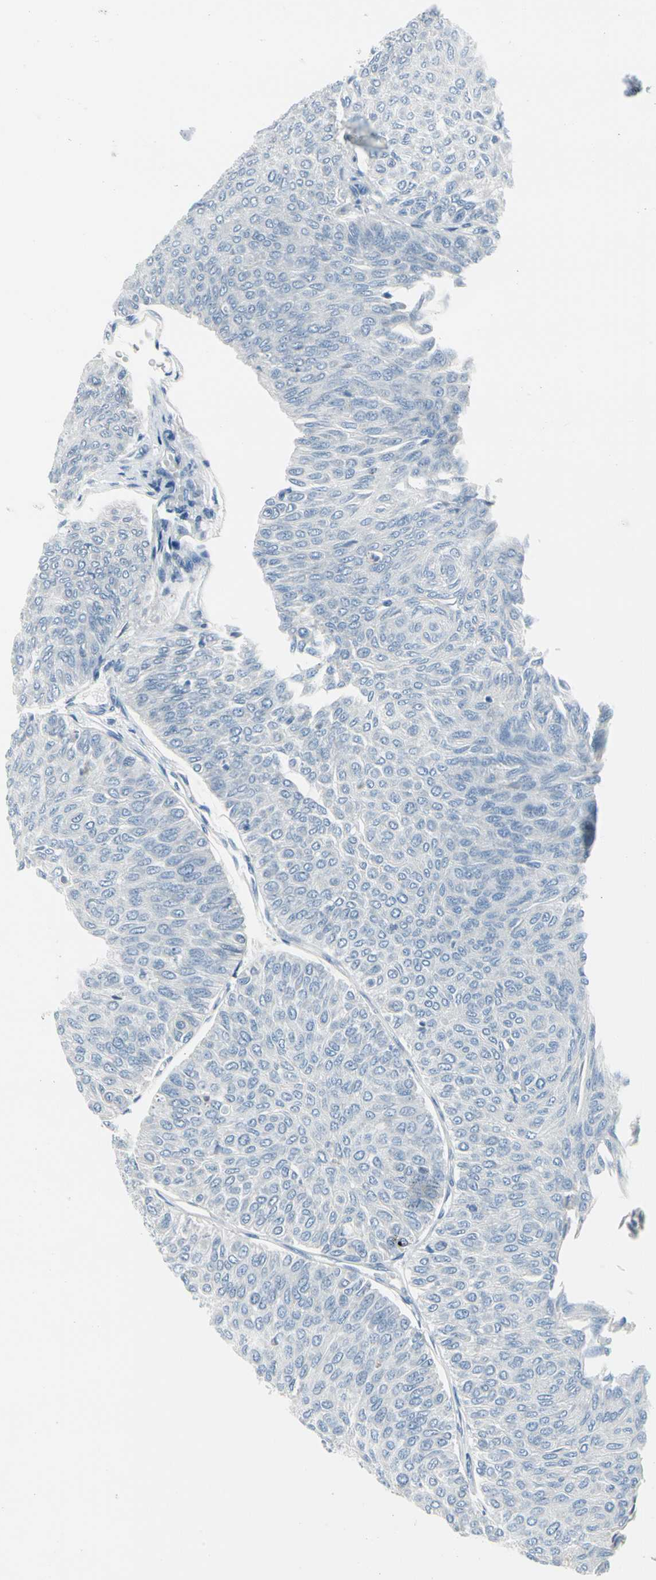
{"staining": {"intensity": "negative", "quantity": "none", "location": "none"}, "tissue": "urothelial cancer", "cell_type": "Tumor cells", "image_type": "cancer", "snomed": [{"axis": "morphology", "description": "Urothelial carcinoma, Low grade"}, {"axis": "topography", "description": "Urinary bladder"}], "caption": "Immunohistochemistry of human urothelial carcinoma (low-grade) displays no expression in tumor cells. The staining is performed using DAB (3,3'-diaminobenzidine) brown chromogen with nuclei counter-stained in using hematoxylin.", "gene": "PGR", "patient": {"sex": "male", "age": 78}}